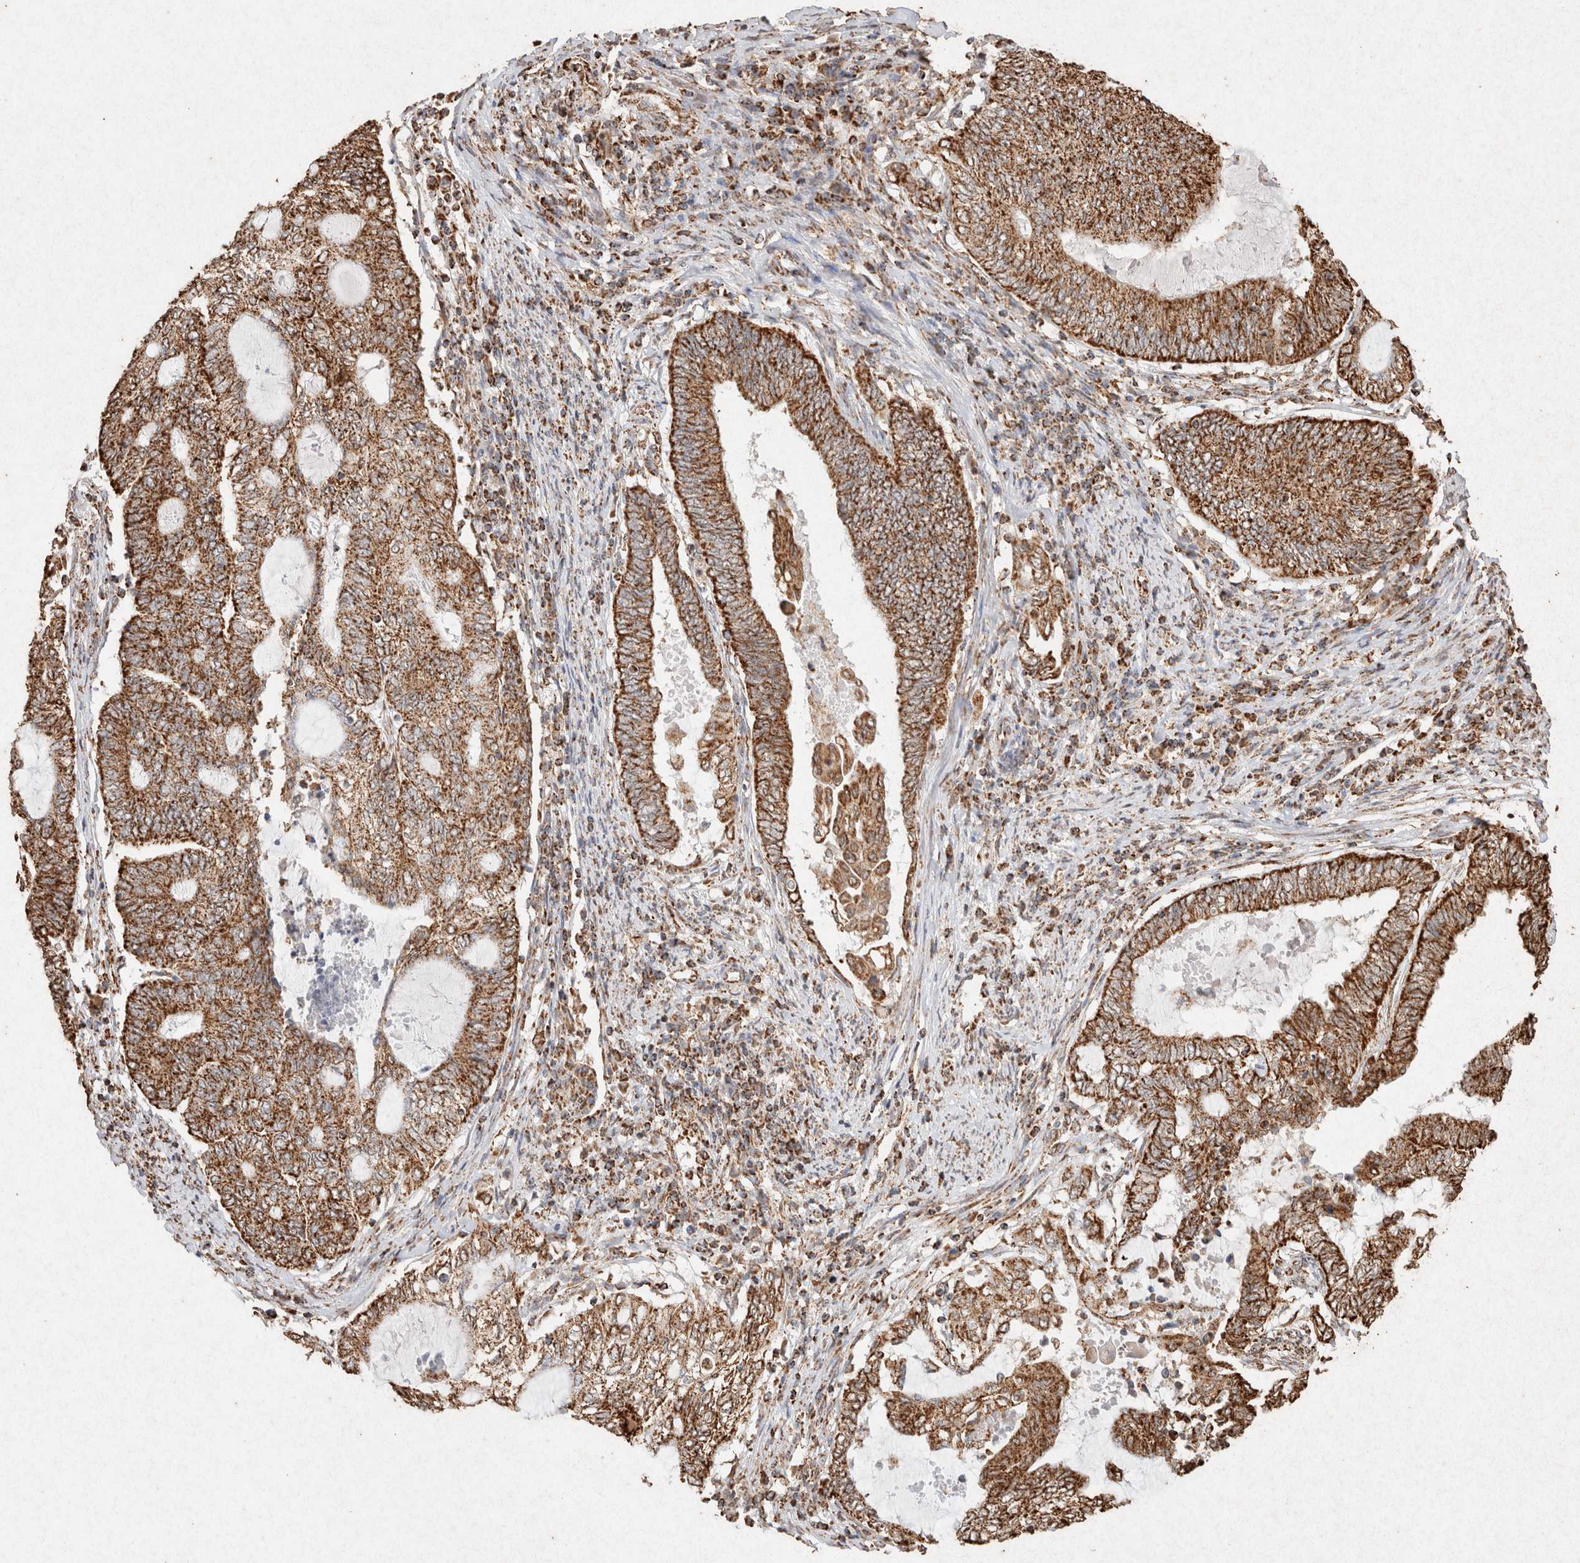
{"staining": {"intensity": "strong", "quantity": ">75%", "location": "cytoplasmic/membranous"}, "tissue": "endometrial cancer", "cell_type": "Tumor cells", "image_type": "cancer", "snomed": [{"axis": "morphology", "description": "Adenocarcinoma, NOS"}, {"axis": "topography", "description": "Uterus"}, {"axis": "topography", "description": "Endometrium"}], "caption": "A histopathology image of adenocarcinoma (endometrial) stained for a protein displays strong cytoplasmic/membranous brown staining in tumor cells.", "gene": "SDC2", "patient": {"sex": "female", "age": 70}}